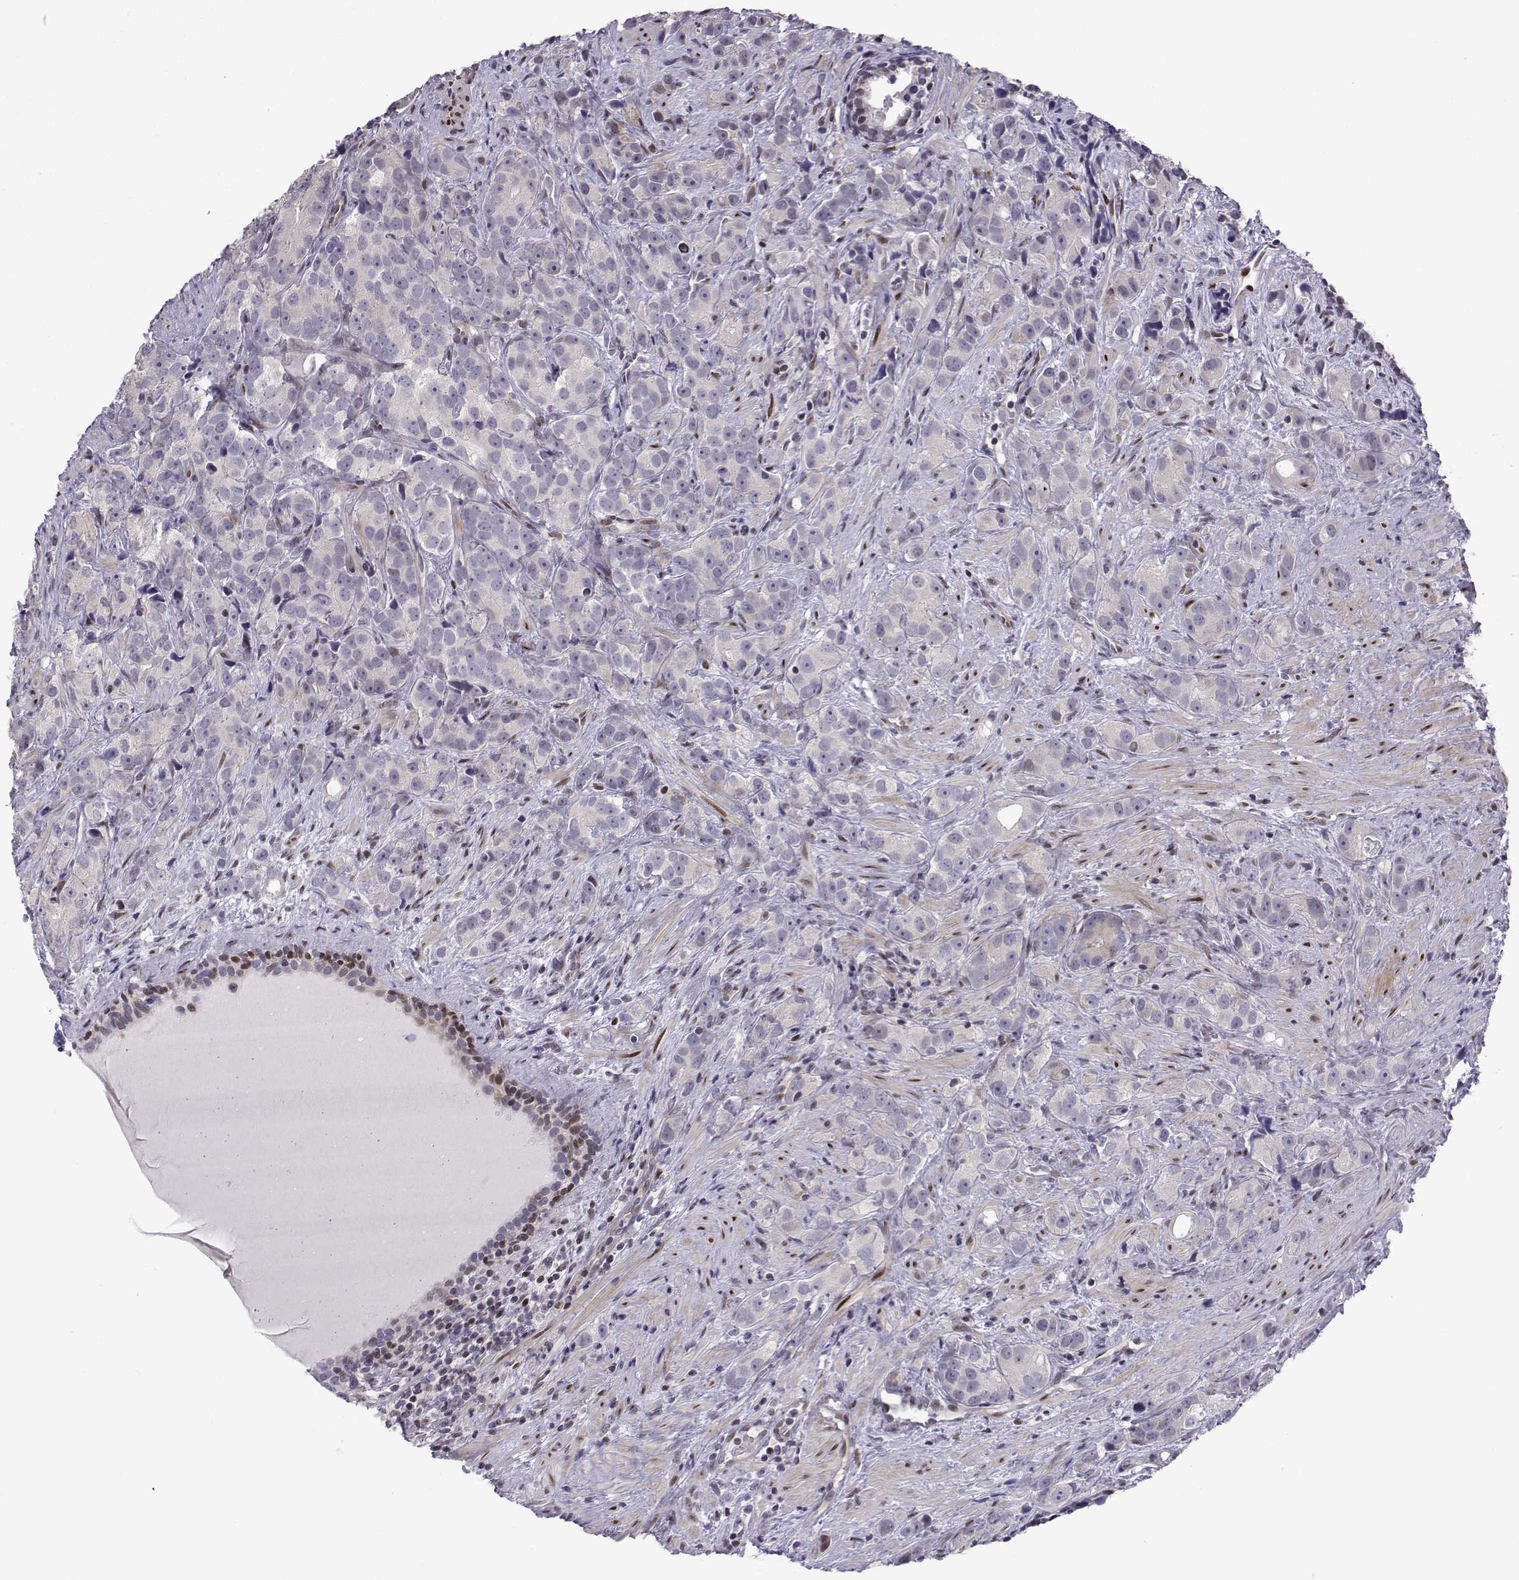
{"staining": {"intensity": "weak", "quantity": "<25%", "location": "cytoplasmic/membranous"}, "tissue": "prostate cancer", "cell_type": "Tumor cells", "image_type": "cancer", "snomed": [{"axis": "morphology", "description": "Adenocarcinoma, High grade"}, {"axis": "topography", "description": "Prostate"}], "caption": "Immunohistochemistry (IHC) photomicrograph of neoplastic tissue: adenocarcinoma (high-grade) (prostate) stained with DAB (3,3'-diaminobenzidine) shows no significant protein staining in tumor cells.", "gene": "CFAP70", "patient": {"sex": "male", "age": 90}}